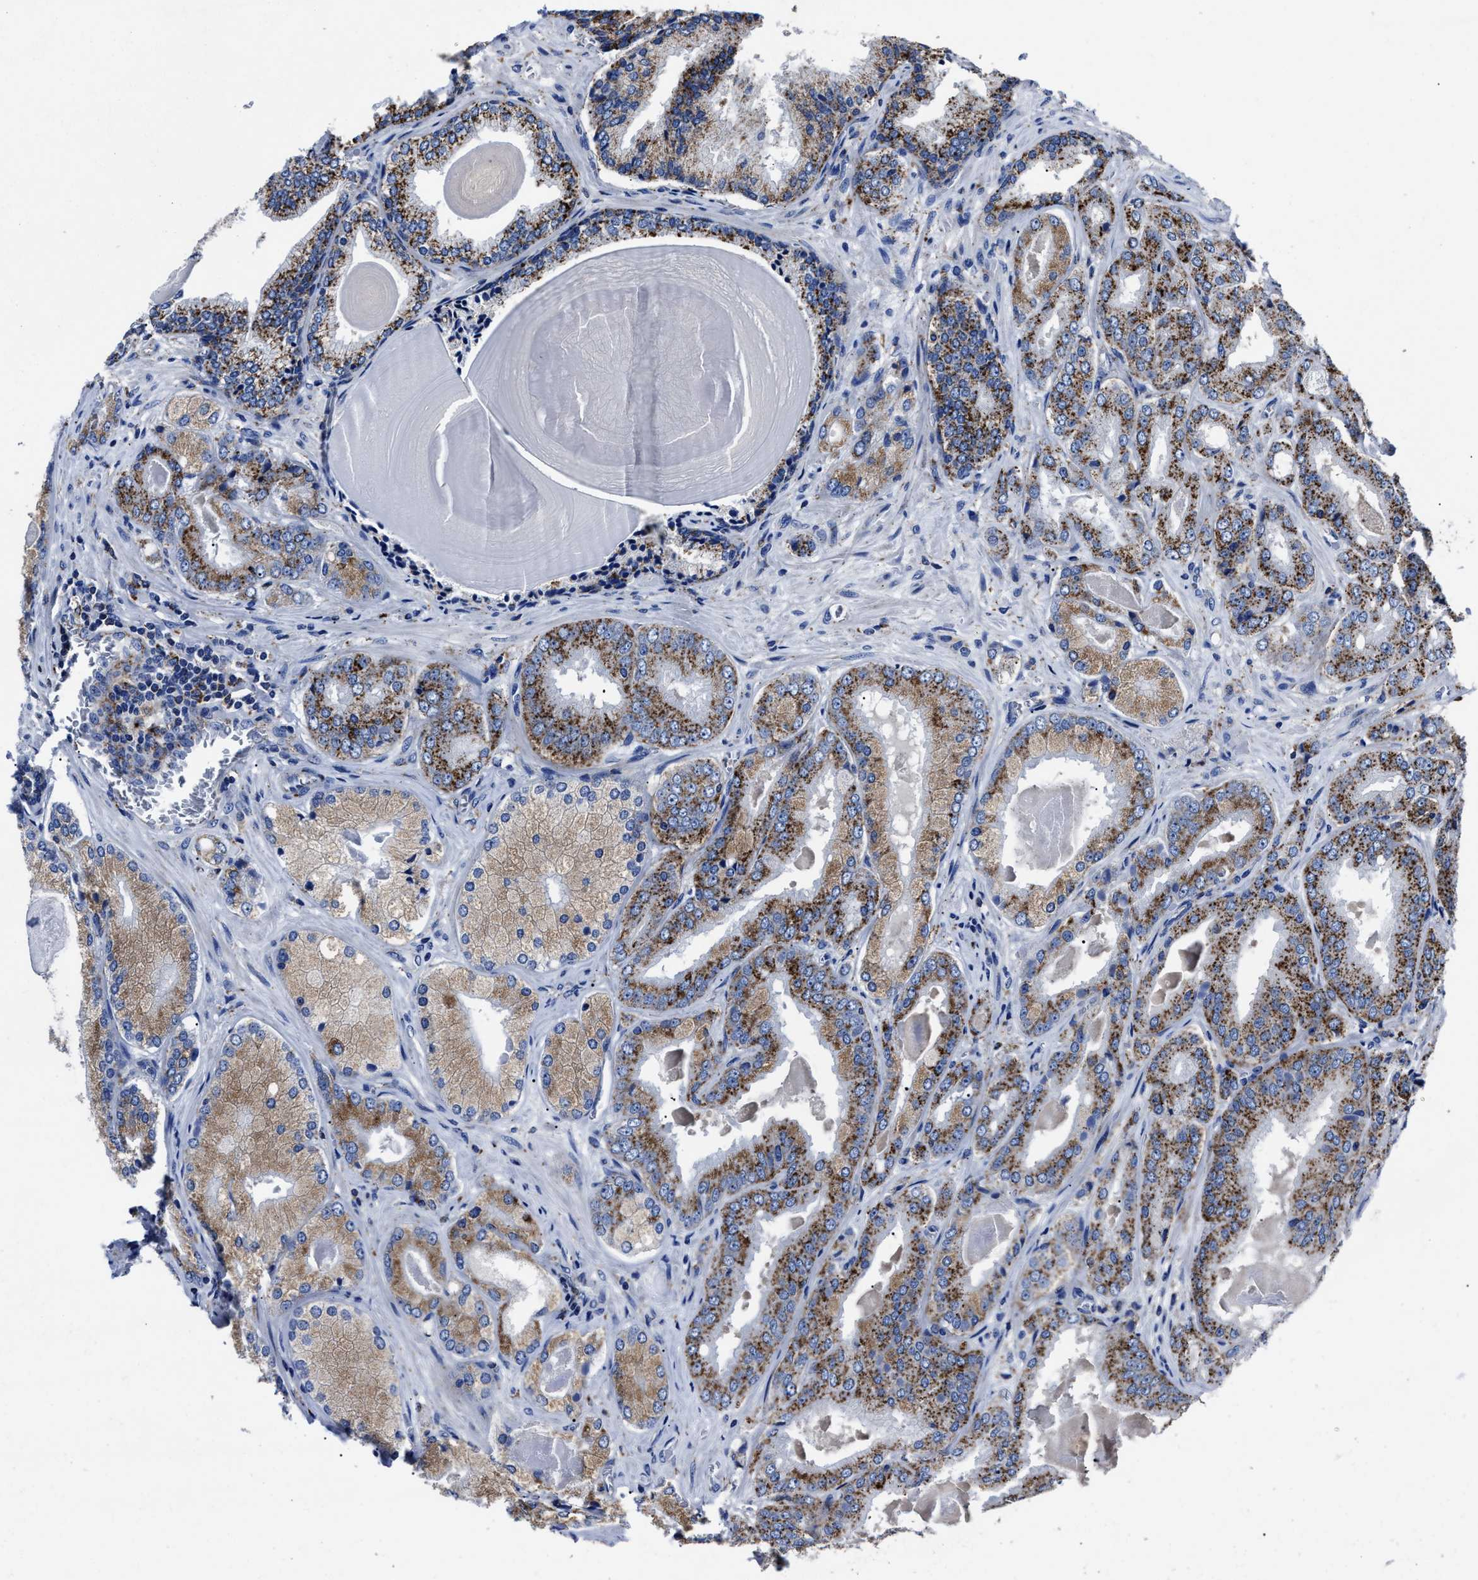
{"staining": {"intensity": "strong", "quantity": ">75%", "location": "cytoplasmic/membranous"}, "tissue": "prostate cancer", "cell_type": "Tumor cells", "image_type": "cancer", "snomed": [{"axis": "morphology", "description": "Adenocarcinoma, Low grade"}, {"axis": "topography", "description": "Prostate"}], "caption": "Brown immunohistochemical staining in human low-grade adenocarcinoma (prostate) displays strong cytoplasmic/membranous staining in approximately >75% of tumor cells.", "gene": "LAMTOR4", "patient": {"sex": "male", "age": 65}}